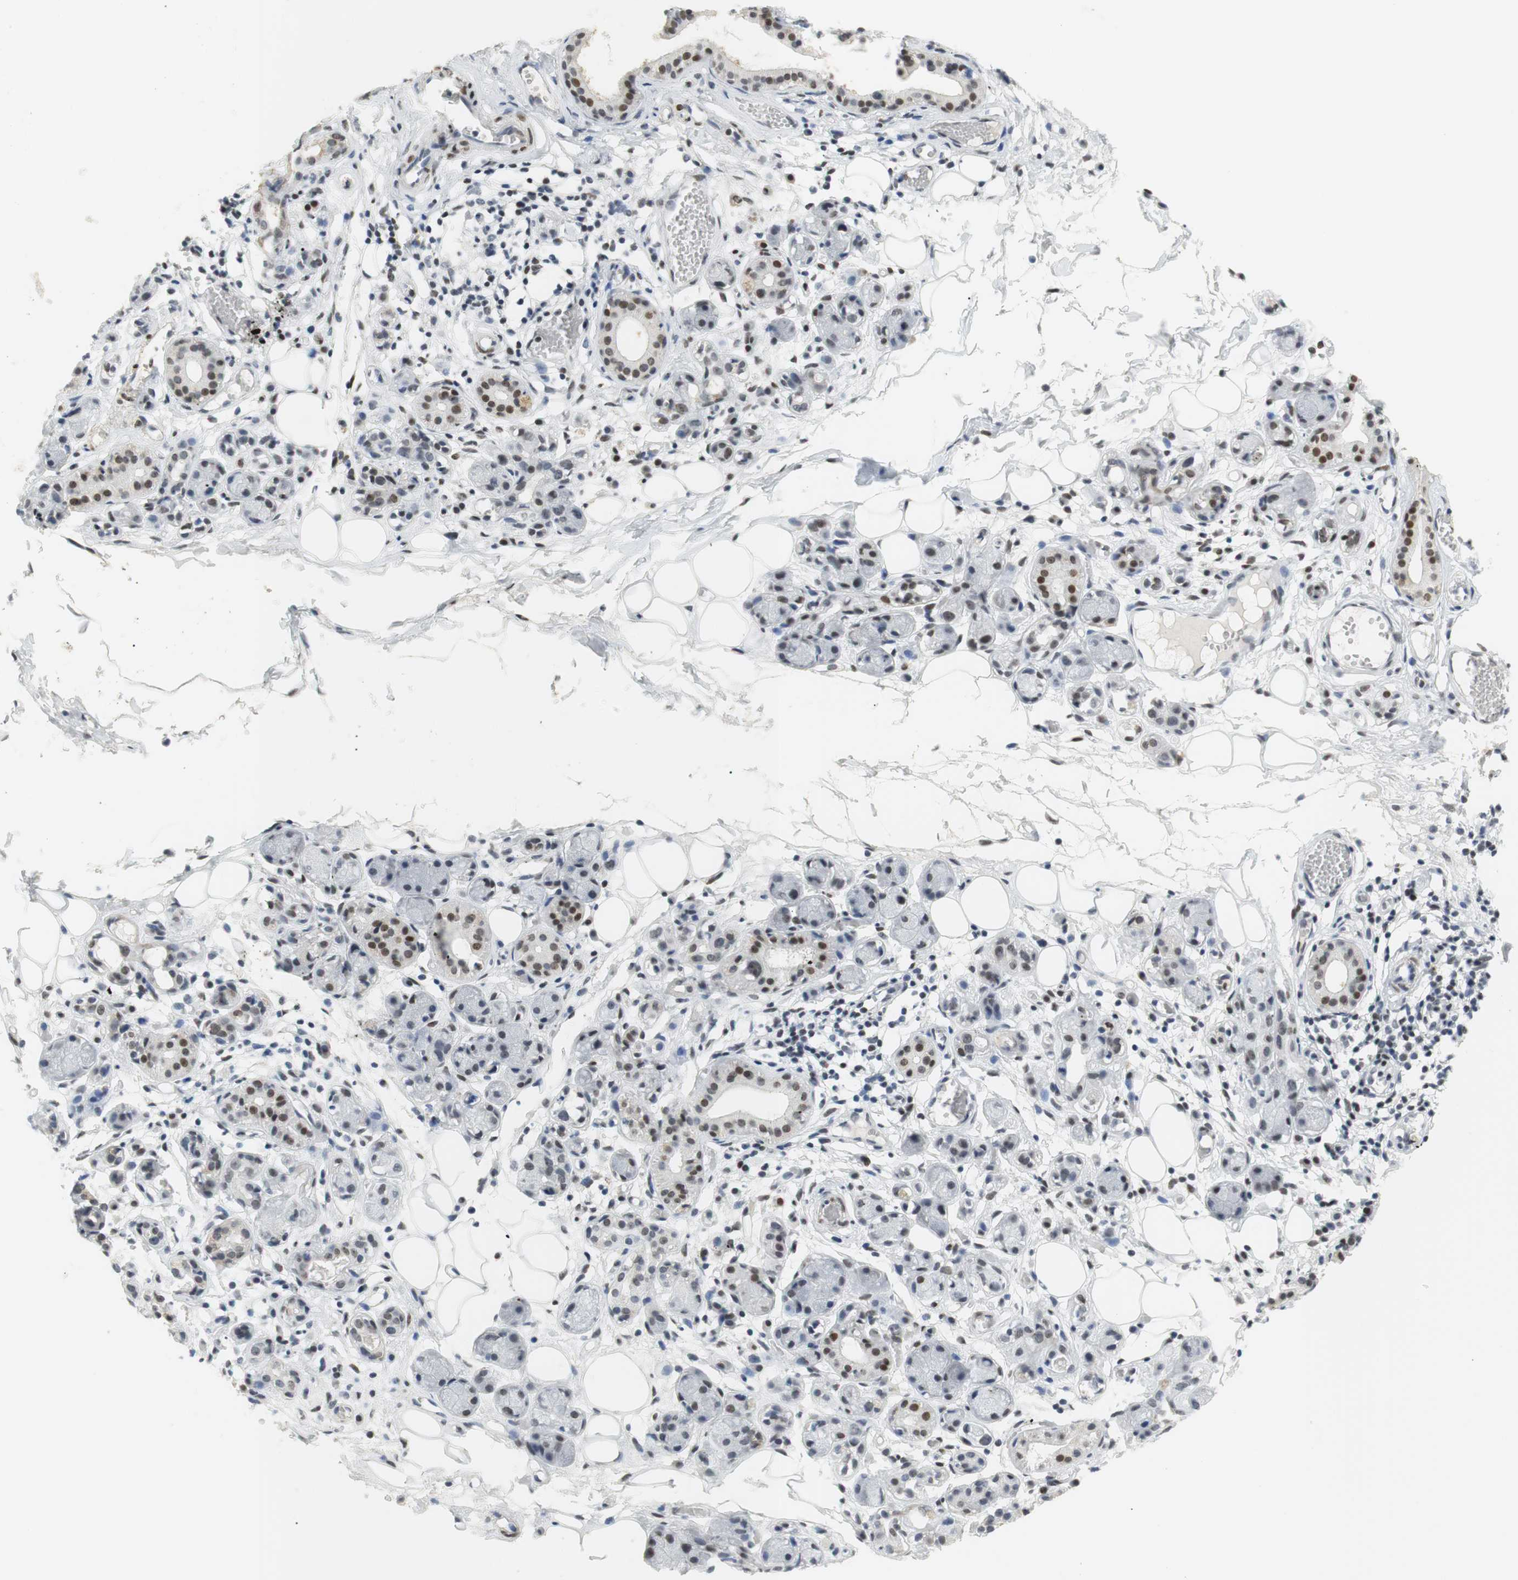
{"staining": {"intensity": "weak", "quantity": ">75%", "location": "nuclear"}, "tissue": "adipose tissue", "cell_type": "Adipocytes", "image_type": "normal", "snomed": [{"axis": "morphology", "description": "Normal tissue, NOS"}, {"axis": "morphology", "description": "Inflammation, NOS"}, {"axis": "topography", "description": "Vascular tissue"}, {"axis": "topography", "description": "Salivary gland"}], "caption": "This image displays normal adipose tissue stained with immunohistochemistry to label a protein in brown. The nuclear of adipocytes show weak positivity for the protein. Nuclei are counter-stained blue.", "gene": "BMI1", "patient": {"sex": "female", "age": 75}}